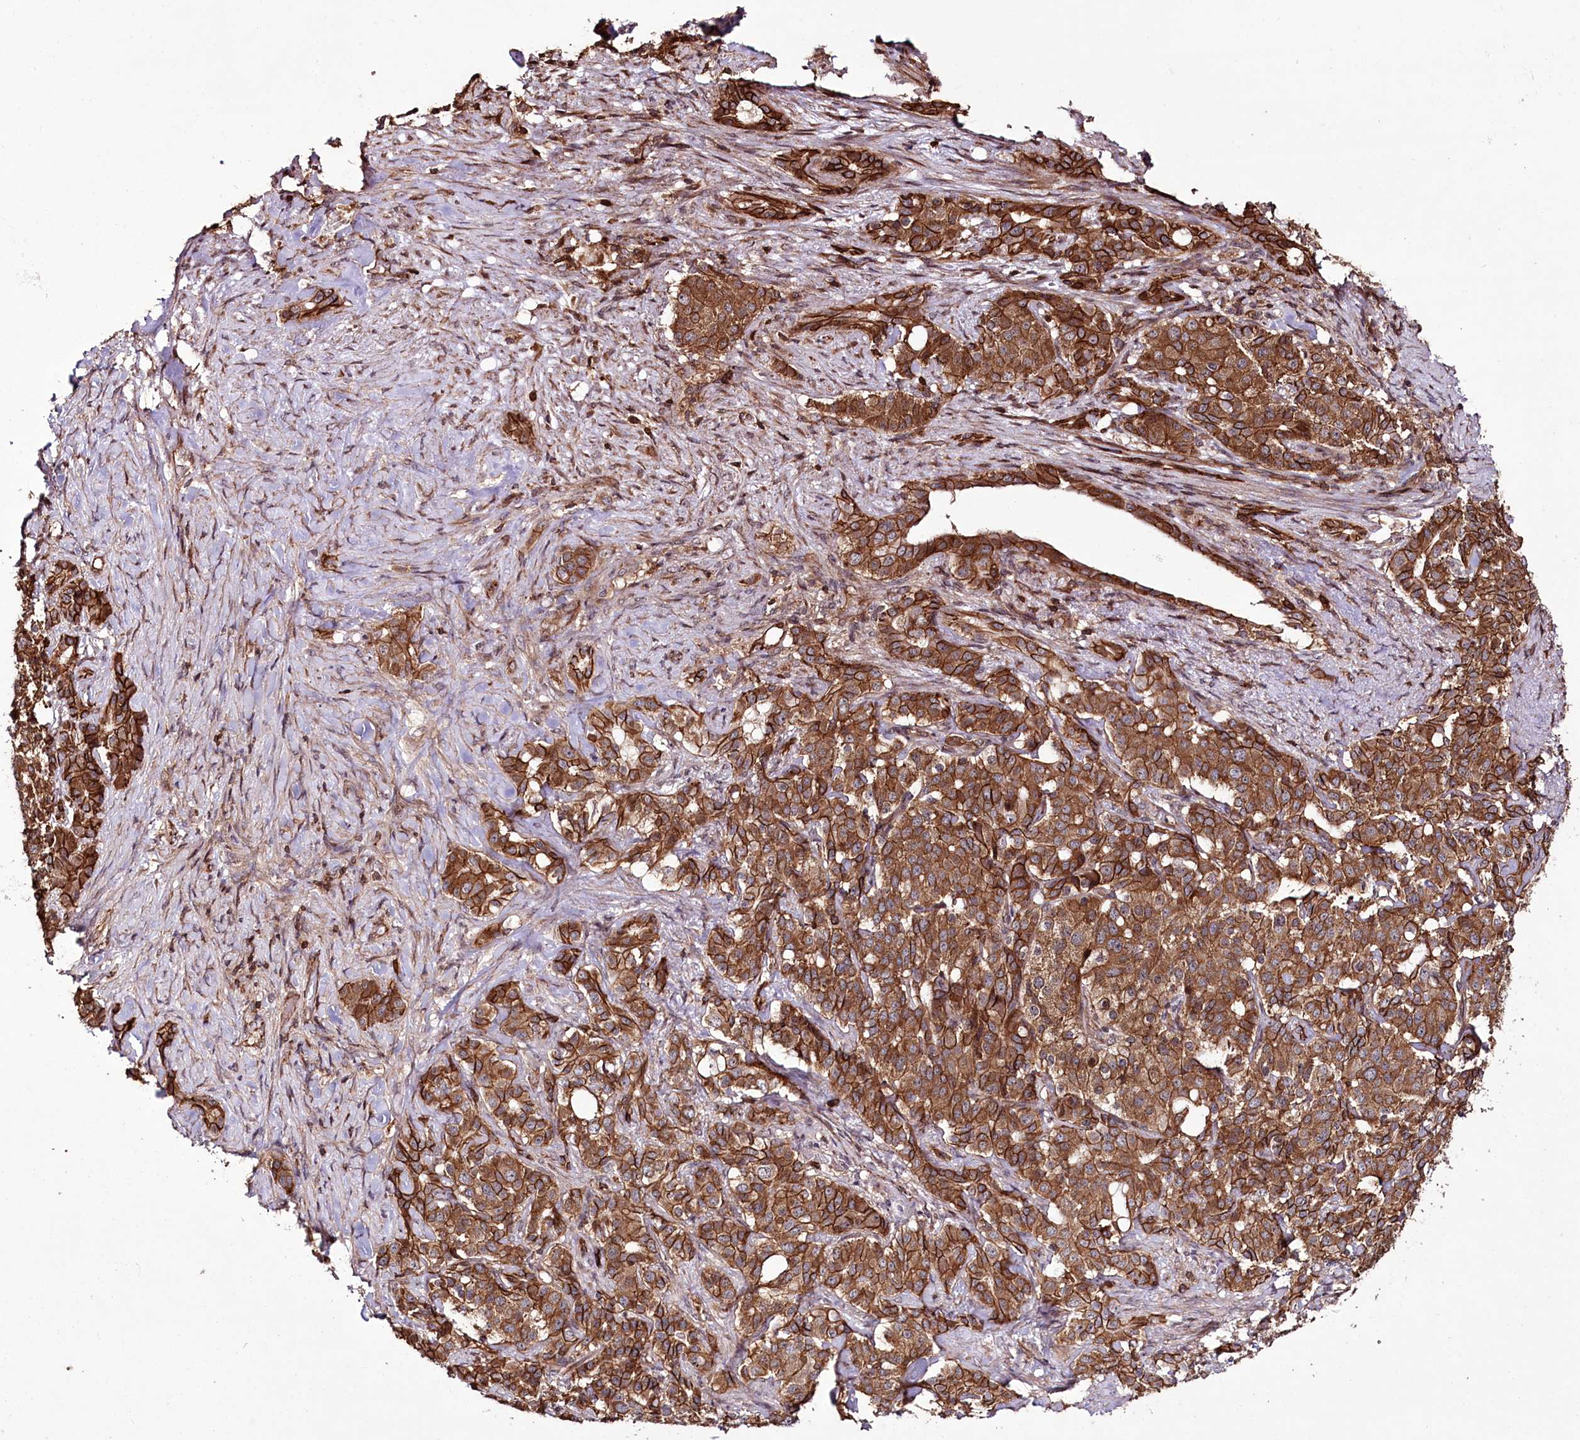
{"staining": {"intensity": "strong", "quantity": ">75%", "location": "cytoplasmic/membranous"}, "tissue": "pancreatic cancer", "cell_type": "Tumor cells", "image_type": "cancer", "snomed": [{"axis": "morphology", "description": "Adenocarcinoma, NOS"}, {"axis": "topography", "description": "Pancreas"}], "caption": "Strong cytoplasmic/membranous protein positivity is present in approximately >75% of tumor cells in pancreatic cancer. (DAB (3,3'-diaminobenzidine) IHC, brown staining for protein, blue staining for nuclei).", "gene": "DHX29", "patient": {"sex": "female", "age": 74}}